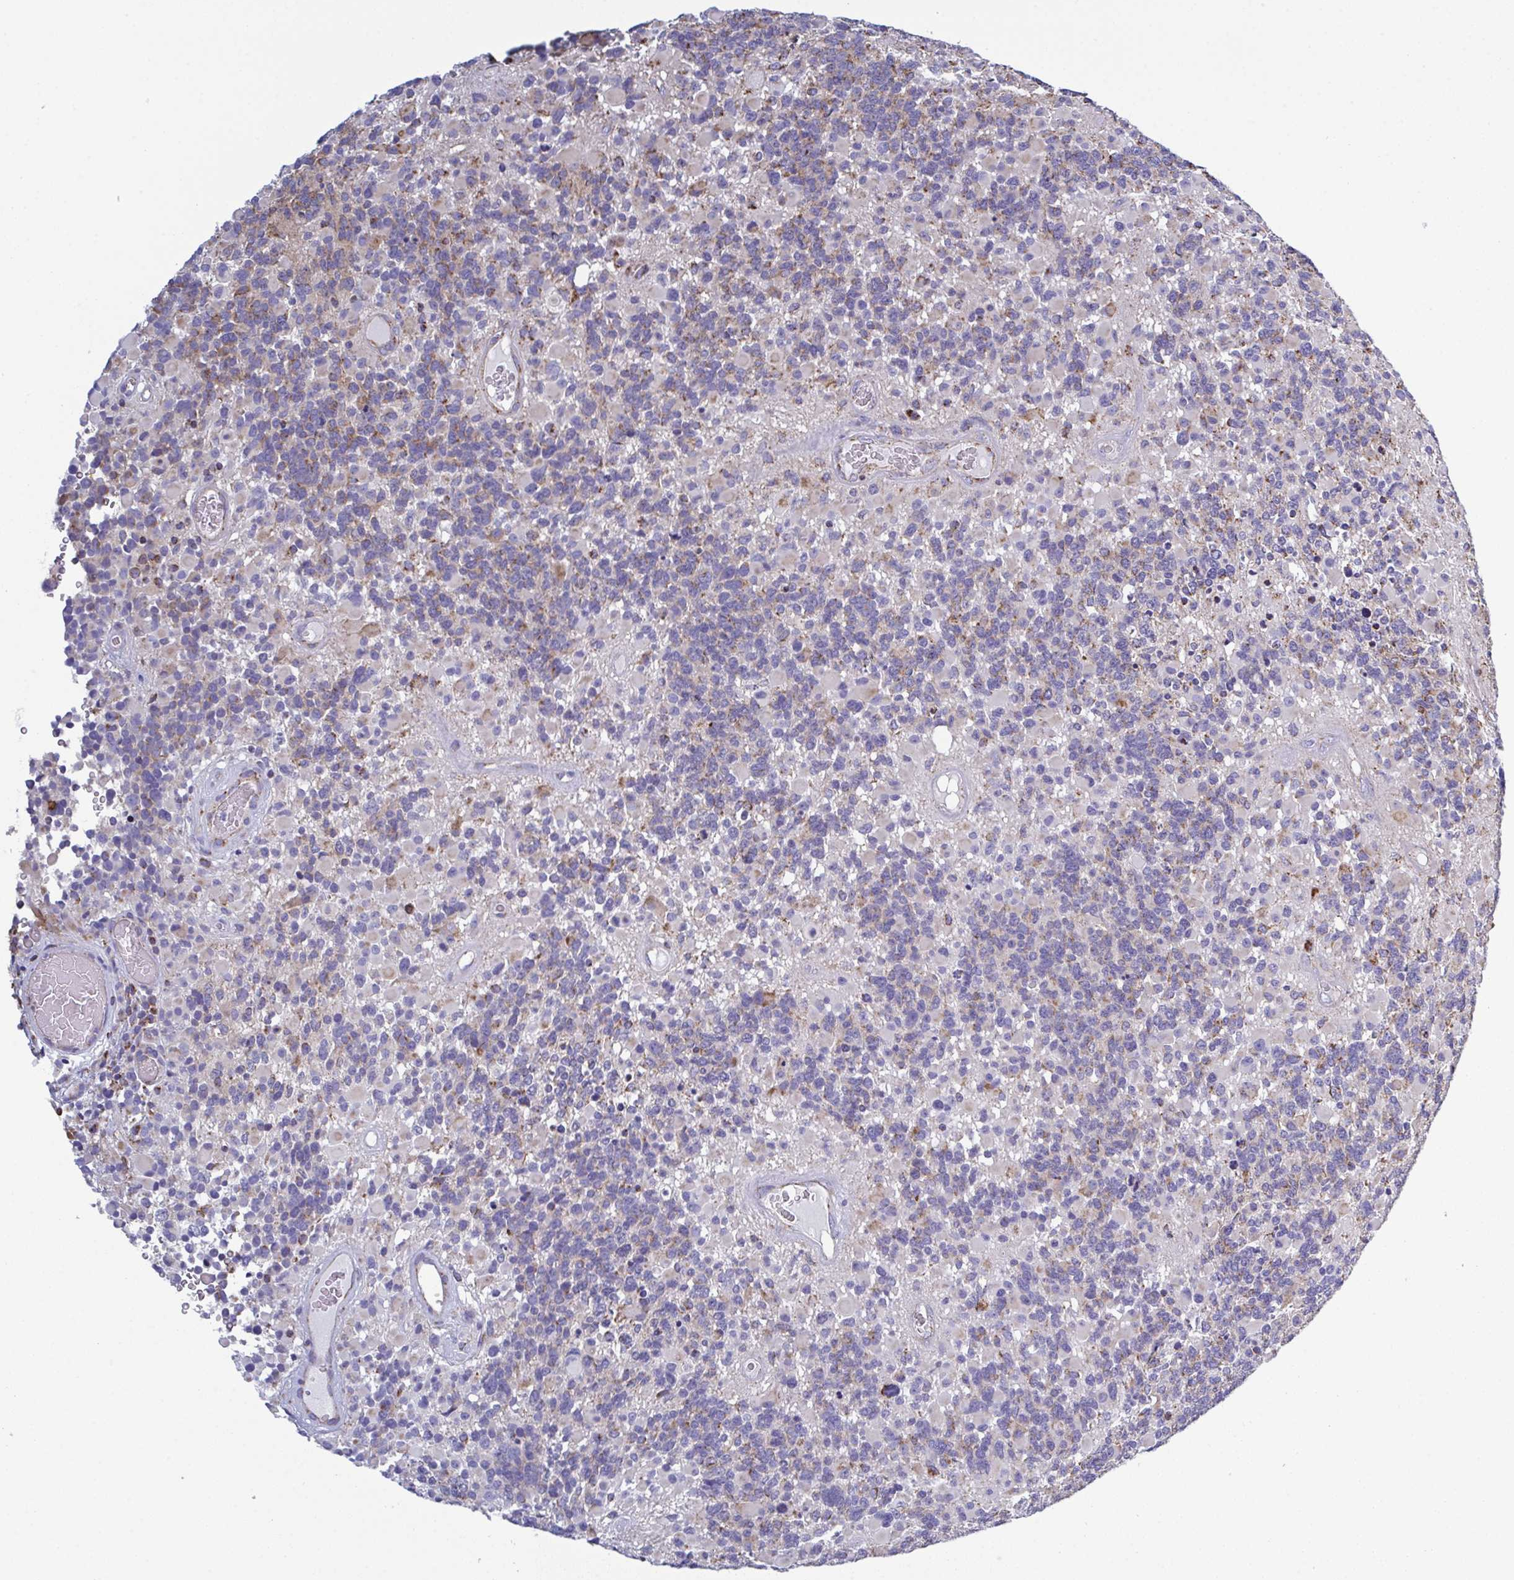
{"staining": {"intensity": "weak", "quantity": "<25%", "location": "cytoplasmic/membranous"}, "tissue": "glioma", "cell_type": "Tumor cells", "image_type": "cancer", "snomed": [{"axis": "morphology", "description": "Glioma, malignant, High grade"}, {"axis": "topography", "description": "Brain"}], "caption": "A photomicrograph of high-grade glioma (malignant) stained for a protein reveals no brown staining in tumor cells.", "gene": "CSDE1", "patient": {"sex": "female", "age": 40}}